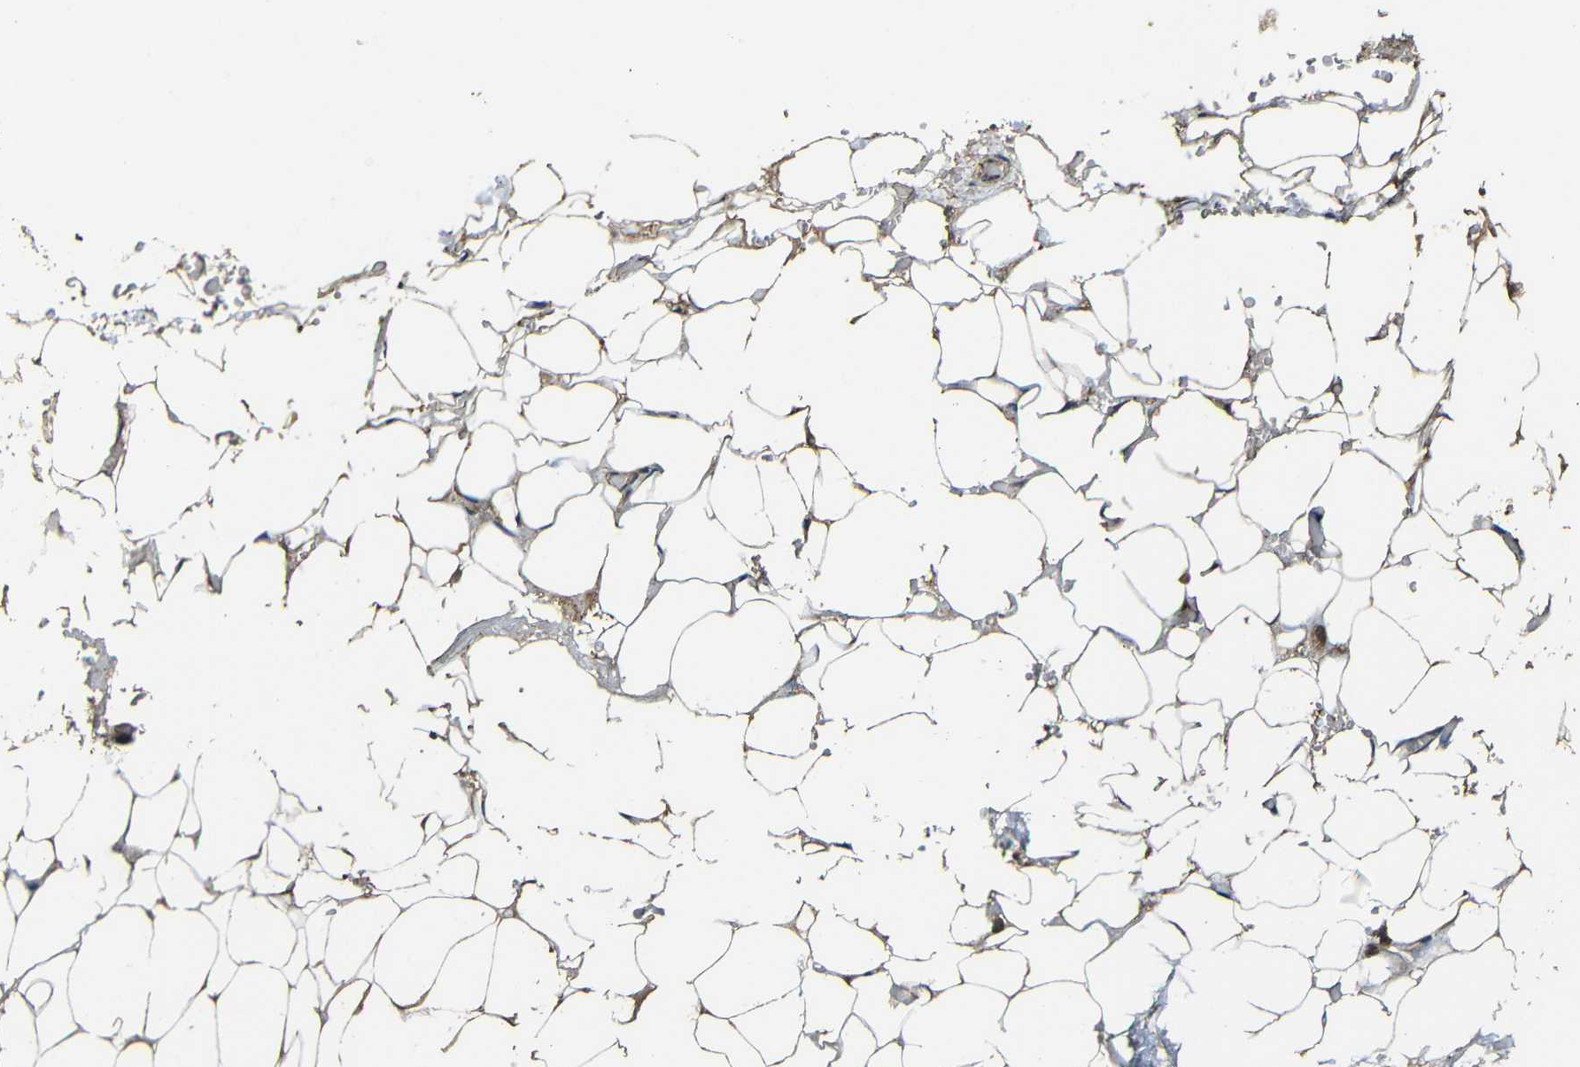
{"staining": {"intensity": "moderate", "quantity": "25%-75%", "location": "cytoplasmic/membranous"}, "tissue": "adipose tissue", "cell_type": "Adipocytes", "image_type": "normal", "snomed": [{"axis": "morphology", "description": "Normal tissue, NOS"}, {"axis": "topography", "description": "Peripheral nerve tissue"}], "caption": "DAB immunohistochemical staining of normal adipose tissue demonstrates moderate cytoplasmic/membranous protein expression in about 25%-75% of adipocytes.", "gene": "CASP8", "patient": {"sex": "male", "age": 70}}